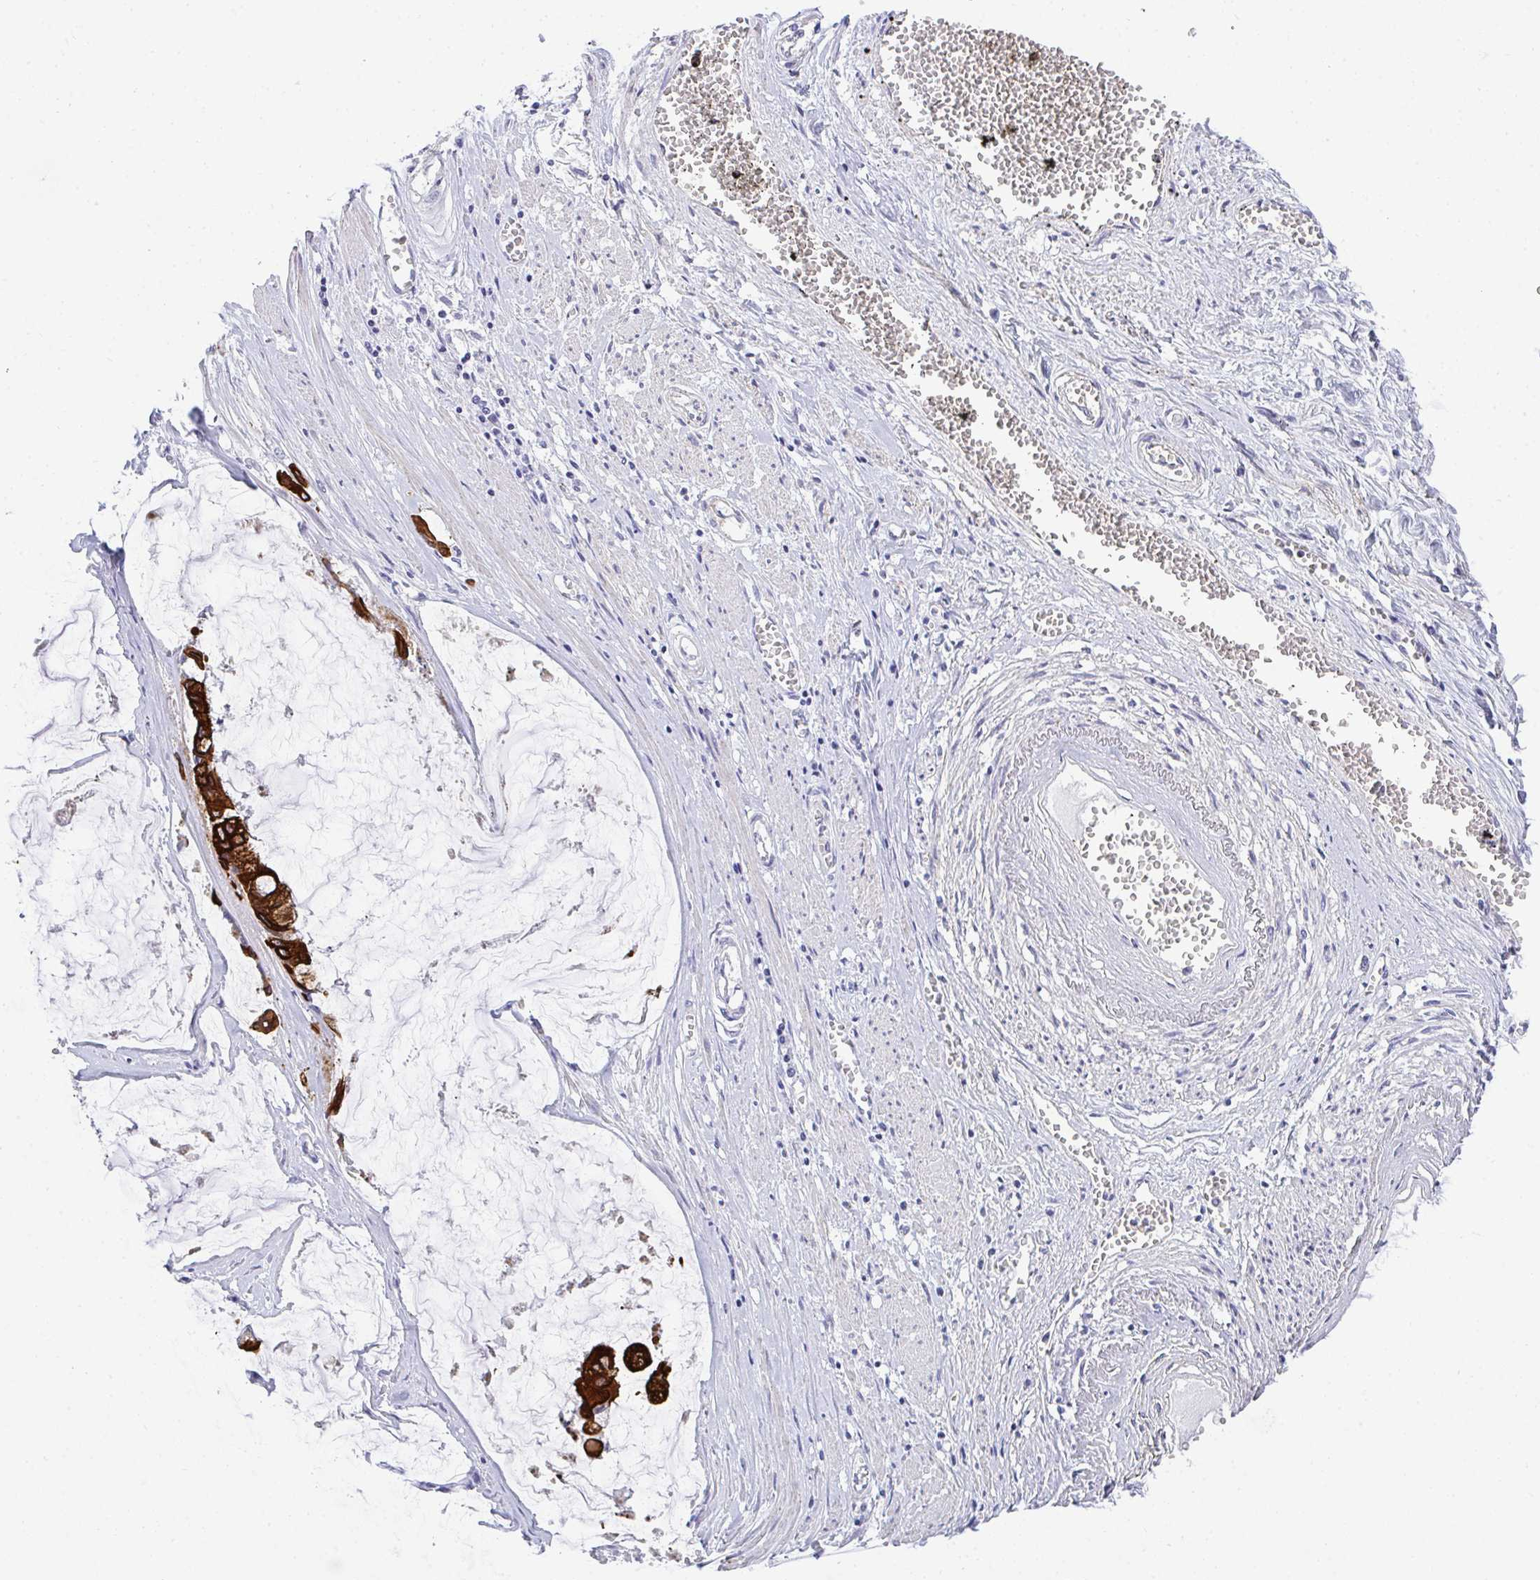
{"staining": {"intensity": "strong", "quantity": ">75%", "location": "cytoplasmic/membranous"}, "tissue": "ovarian cancer", "cell_type": "Tumor cells", "image_type": "cancer", "snomed": [{"axis": "morphology", "description": "Cystadenocarcinoma, mucinous, NOS"}, {"axis": "topography", "description": "Ovary"}], "caption": "IHC micrograph of human ovarian mucinous cystadenocarcinoma stained for a protein (brown), which displays high levels of strong cytoplasmic/membranous expression in approximately >75% of tumor cells.", "gene": "TNFAIP8", "patient": {"sex": "female", "age": 90}}